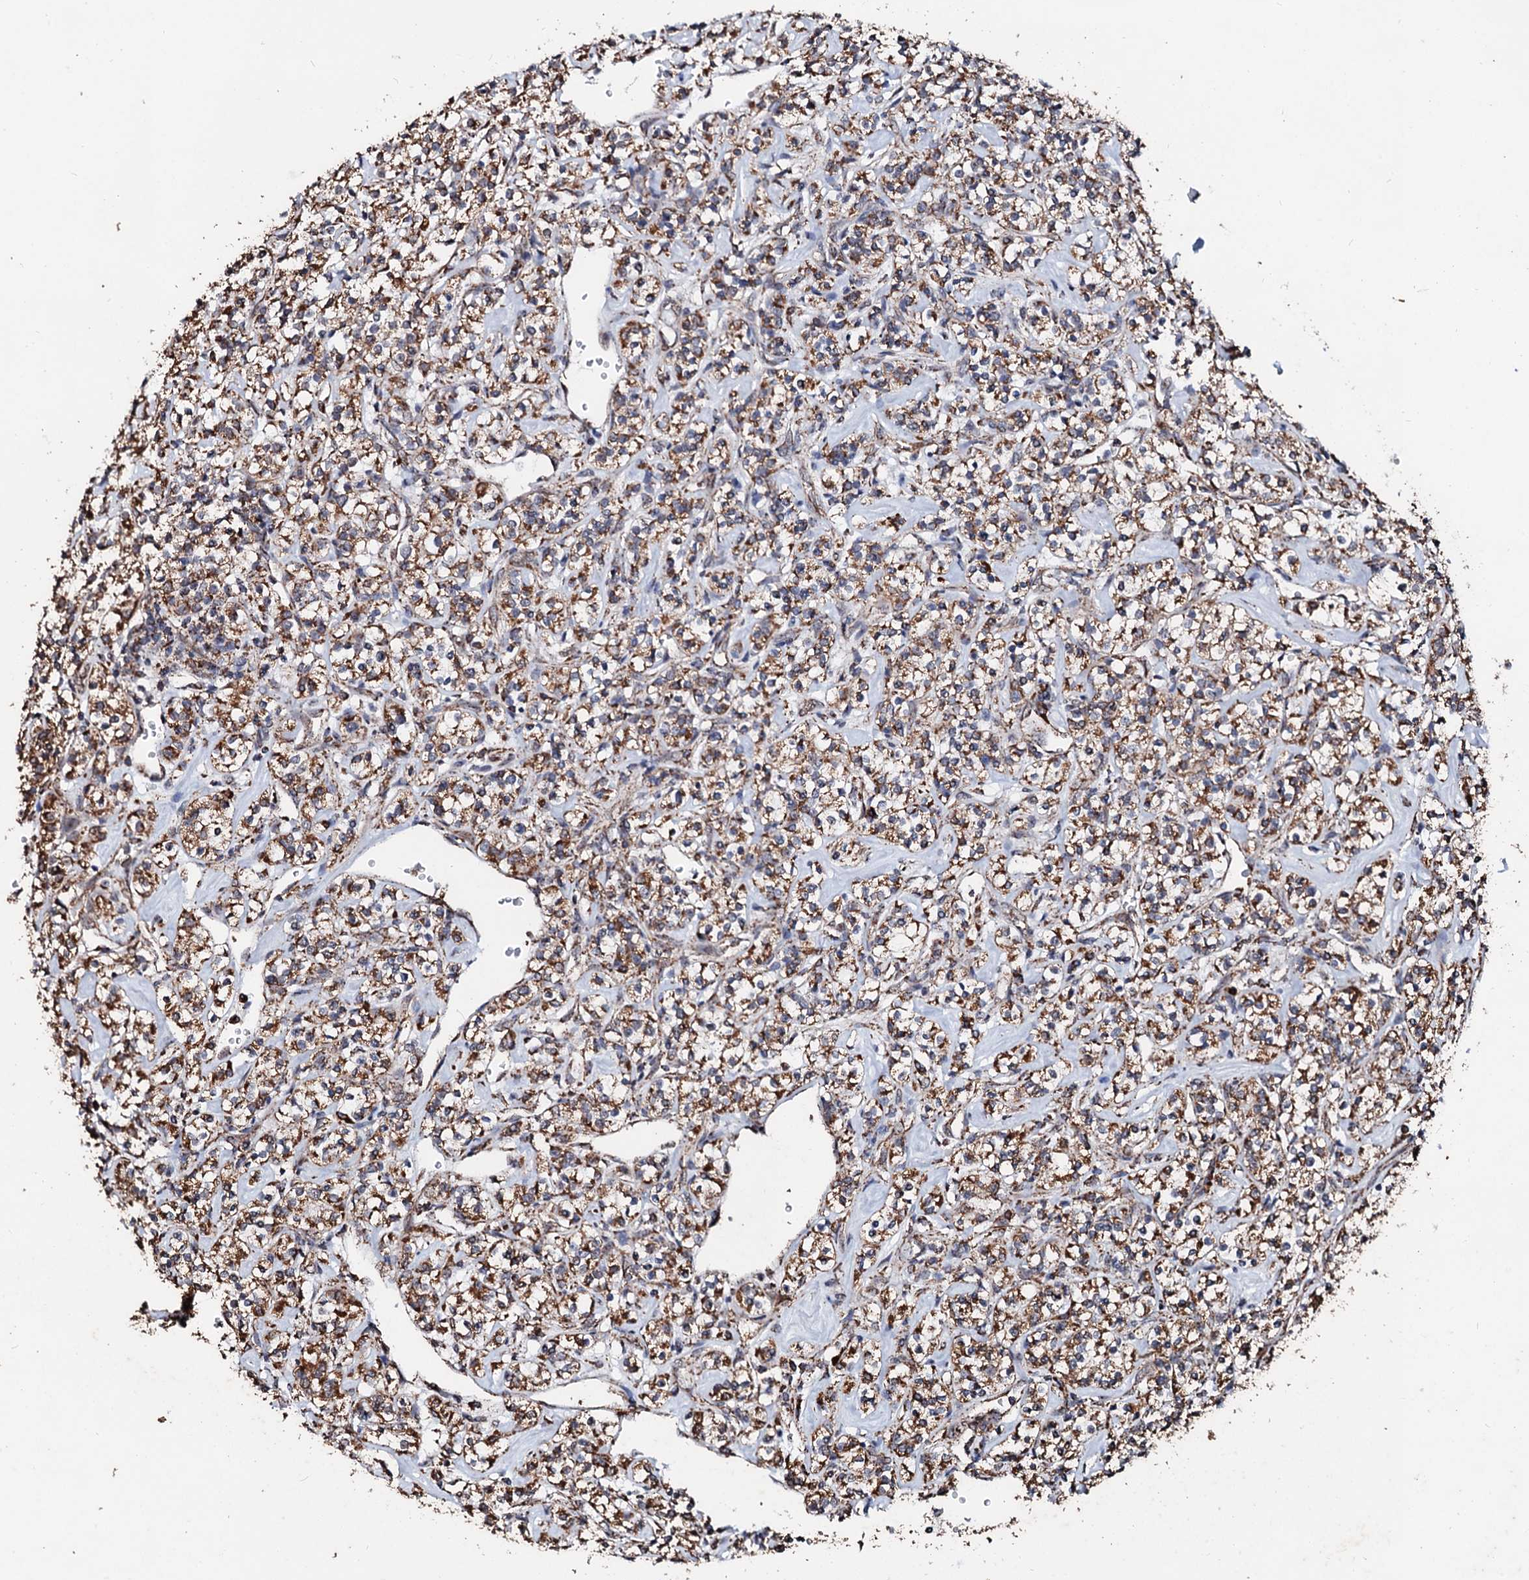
{"staining": {"intensity": "moderate", "quantity": ">75%", "location": "cytoplasmic/membranous"}, "tissue": "renal cancer", "cell_type": "Tumor cells", "image_type": "cancer", "snomed": [{"axis": "morphology", "description": "Adenocarcinoma, NOS"}, {"axis": "topography", "description": "Kidney"}], "caption": "Immunohistochemical staining of renal cancer displays moderate cytoplasmic/membranous protein positivity in about >75% of tumor cells. The staining is performed using DAB (3,3'-diaminobenzidine) brown chromogen to label protein expression. The nuclei are counter-stained blue using hematoxylin.", "gene": "SECISBP2L", "patient": {"sex": "male", "age": 77}}